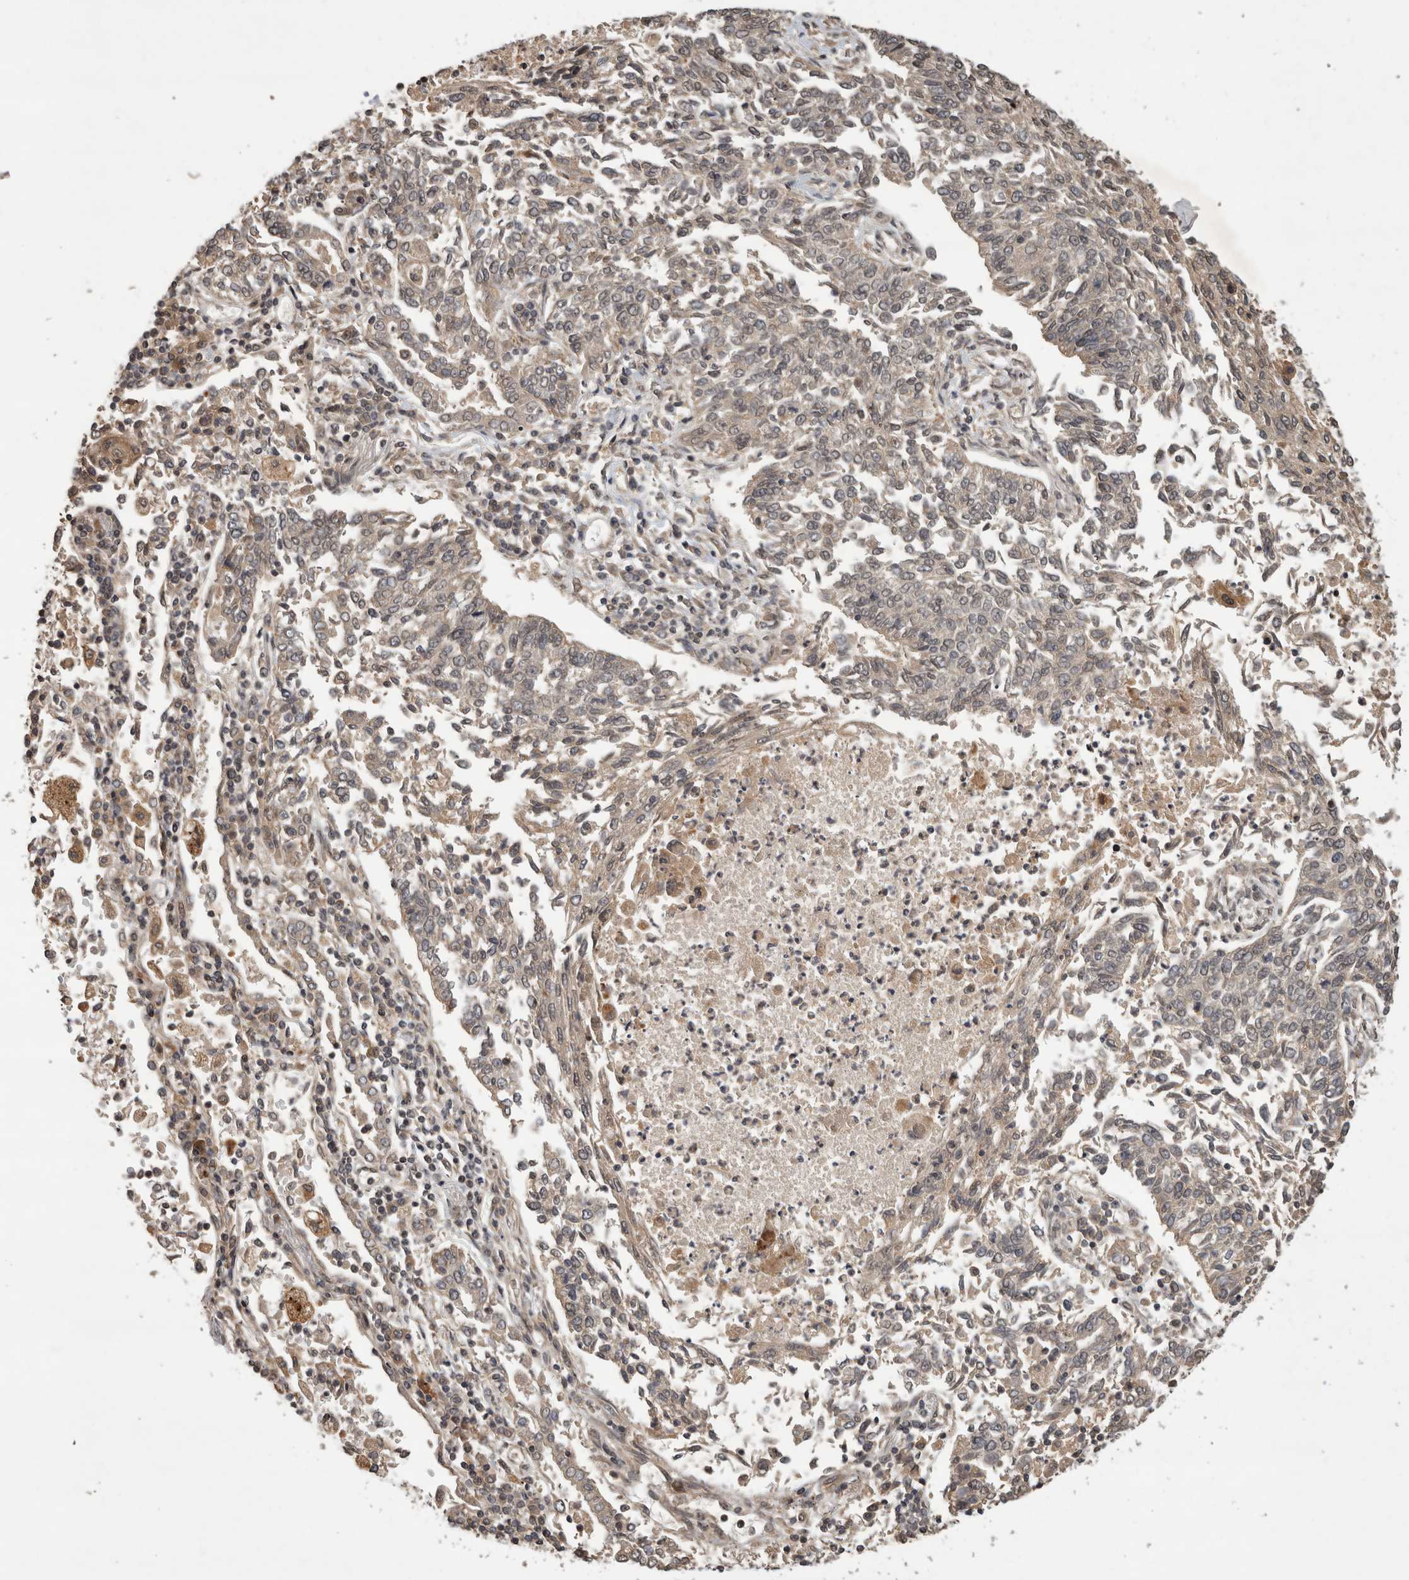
{"staining": {"intensity": "weak", "quantity": "<25%", "location": "cytoplasmic/membranous"}, "tissue": "lung cancer", "cell_type": "Tumor cells", "image_type": "cancer", "snomed": [{"axis": "morphology", "description": "Normal tissue, NOS"}, {"axis": "morphology", "description": "Squamous cell carcinoma, NOS"}, {"axis": "topography", "description": "Cartilage tissue"}, {"axis": "topography", "description": "Lung"}, {"axis": "topography", "description": "Peripheral nerve tissue"}], "caption": "There is no significant staining in tumor cells of lung cancer (squamous cell carcinoma).", "gene": "PITPNC1", "patient": {"sex": "female", "age": 49}}